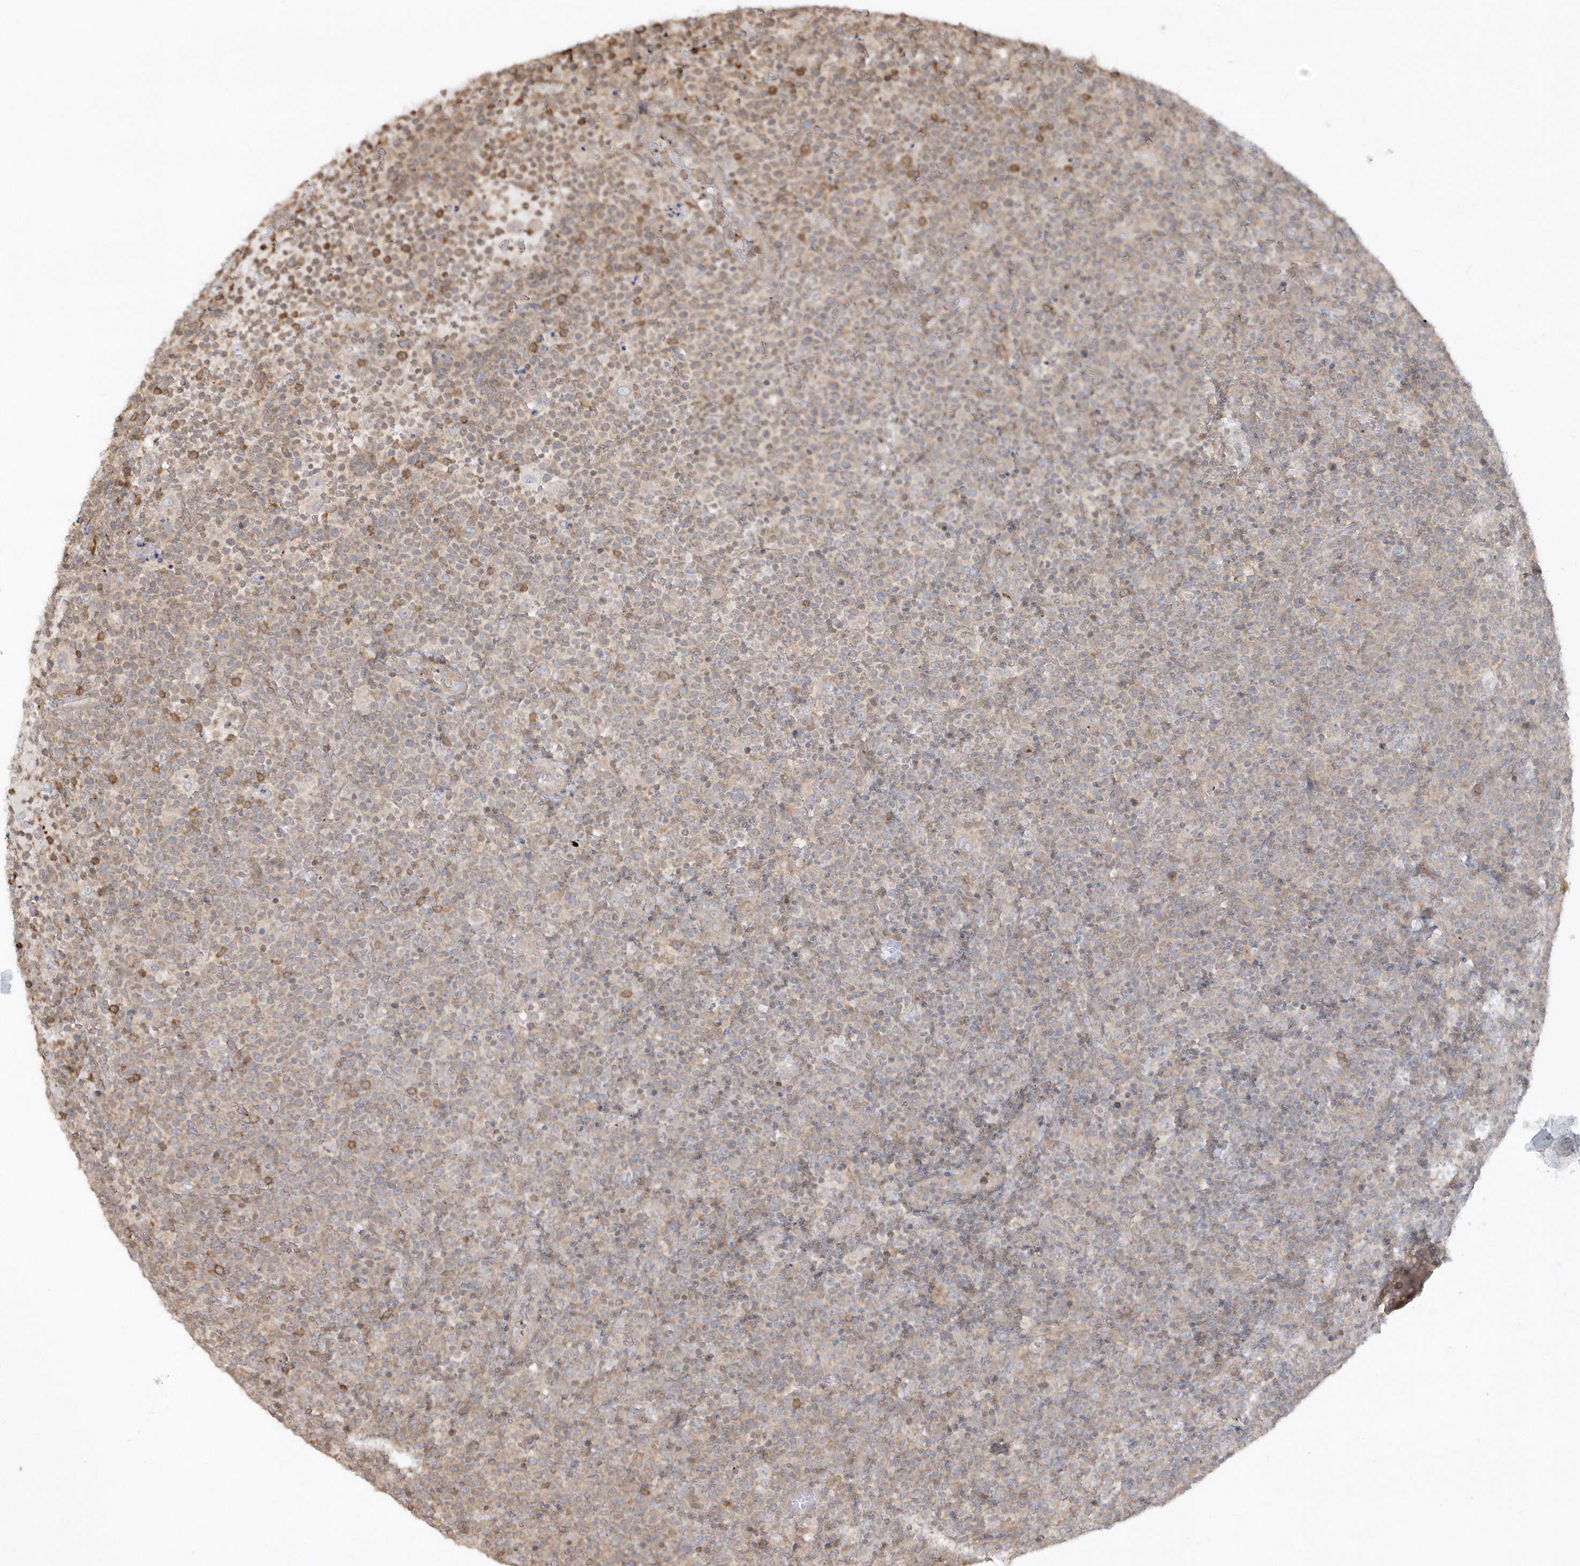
{"staining": {"intensity": "weak", "quantity": ">75%", "location": "cytoplasmic/membranous"}, "tissue": "lymphoma", "cell_type": "Tumor cells", "image_type": "cancer", "snomed": [{"axis": "morphology", "description": "Malignant lymphoma, non-Hodgkin's type, High grade"}, {"axis": "topography", "description": "Lymph node"}], "caption": "The photomicrograph displays immunohistochemical staining of lymphoma. There is weak cytoplasmic/membranous expression is identified in about >75% of tumor cells.", "gene": "BSN", "patient": {"sex": "male", "age": 61}}